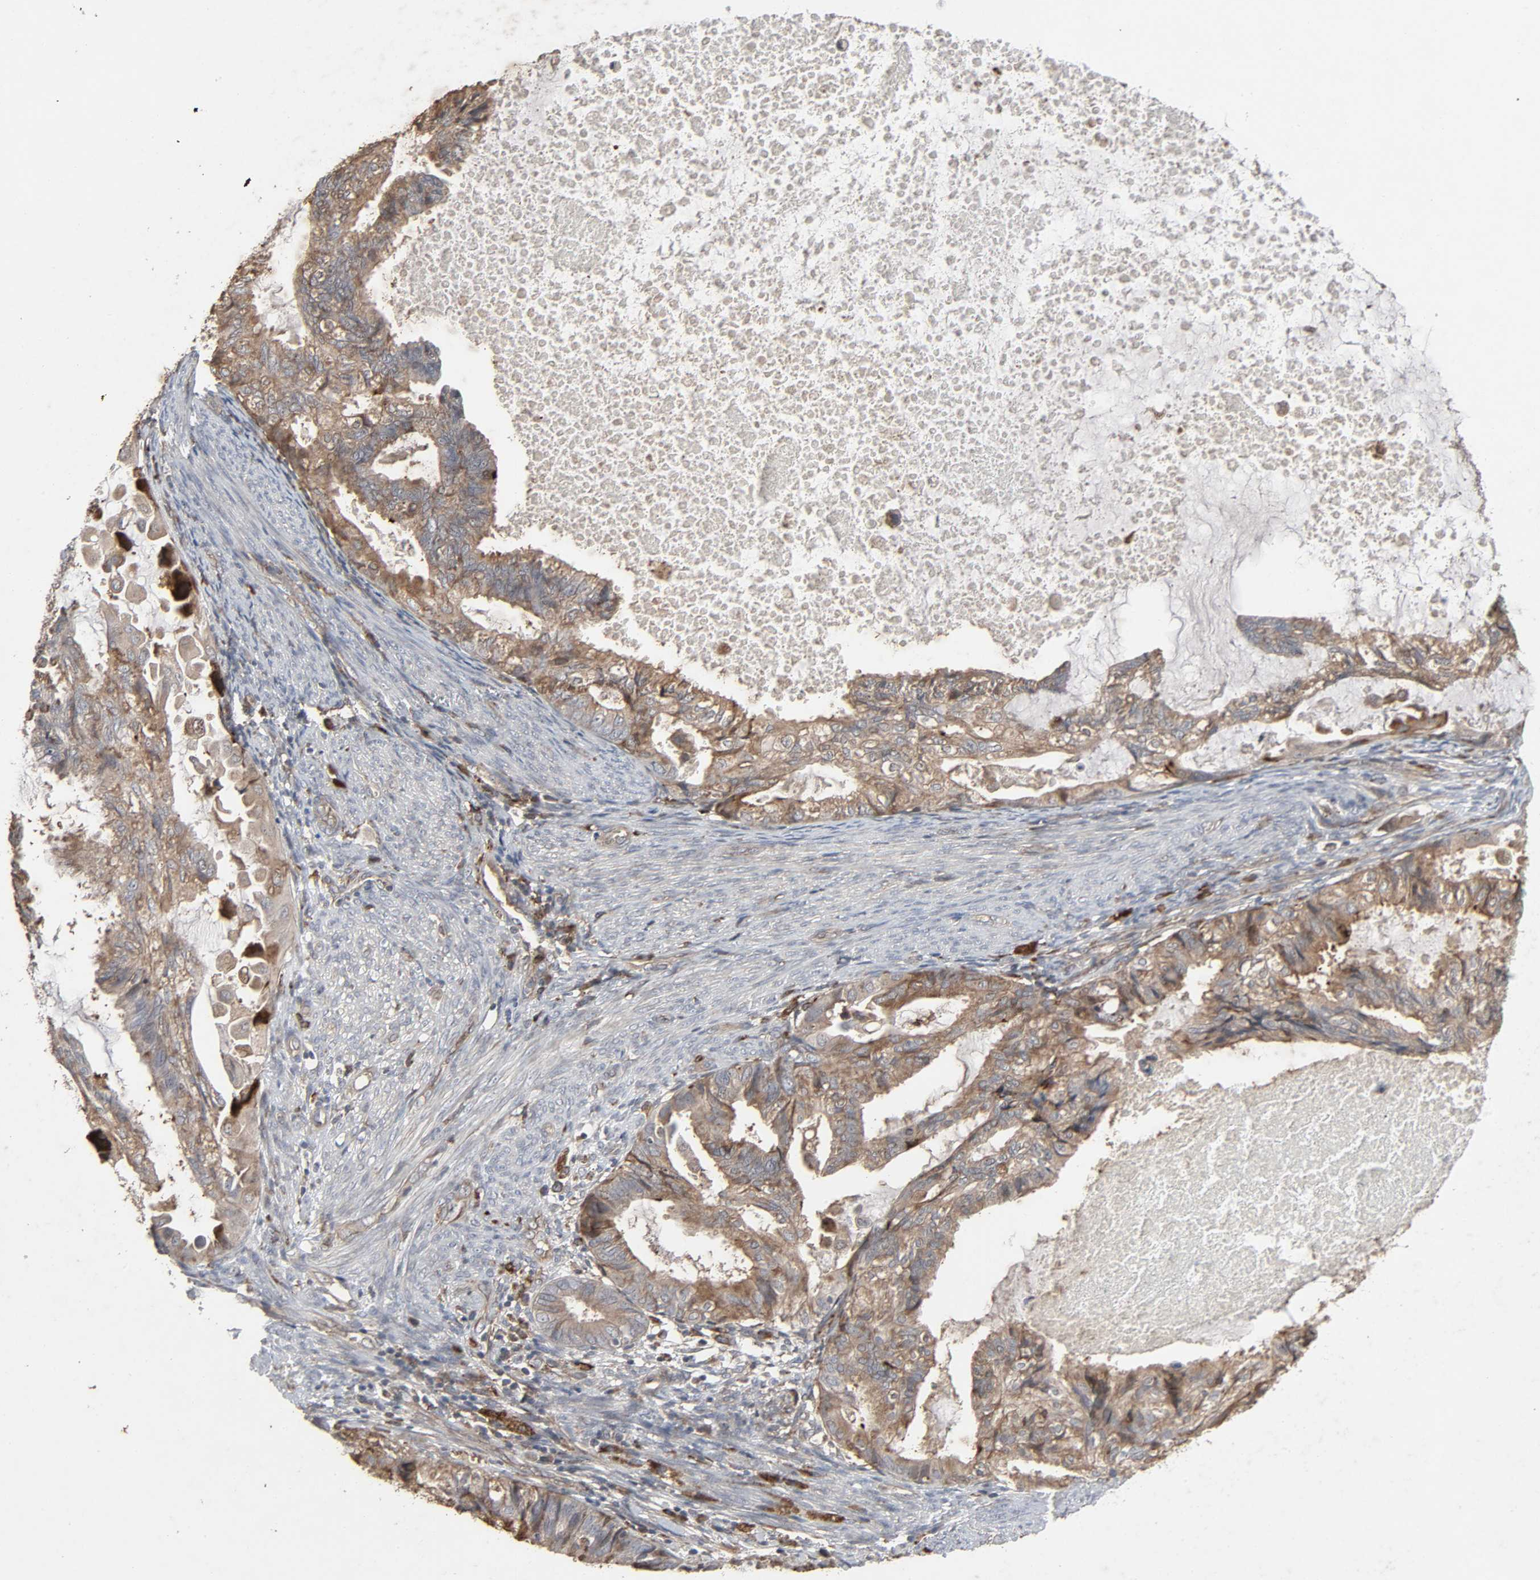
{"staining": {"intensity": "weak", "quantity": ">75%", "location": "cytoplasmic/membranous"}, "tissue": "cervical cancer", "cell_type": "Tumor cells", "image_type": "cancer", "snomed": [{"axis": "morphology", "description": "Normal tissue, NOS"}, {"axis": "morphology", "description": "Adenocarcinoma, NOS"}, {"axis": "topography", "description": "Cervix"}, {"axis": "topography", "description": "Endometrium"}], "caption": "Protein expression analysis of human cervical cancer reveals weak cytoplasmic/membranous staining in about >75% of tumor cells.", "gene": "ADCY4", "patient": {"sex": "female", "age": 86}}